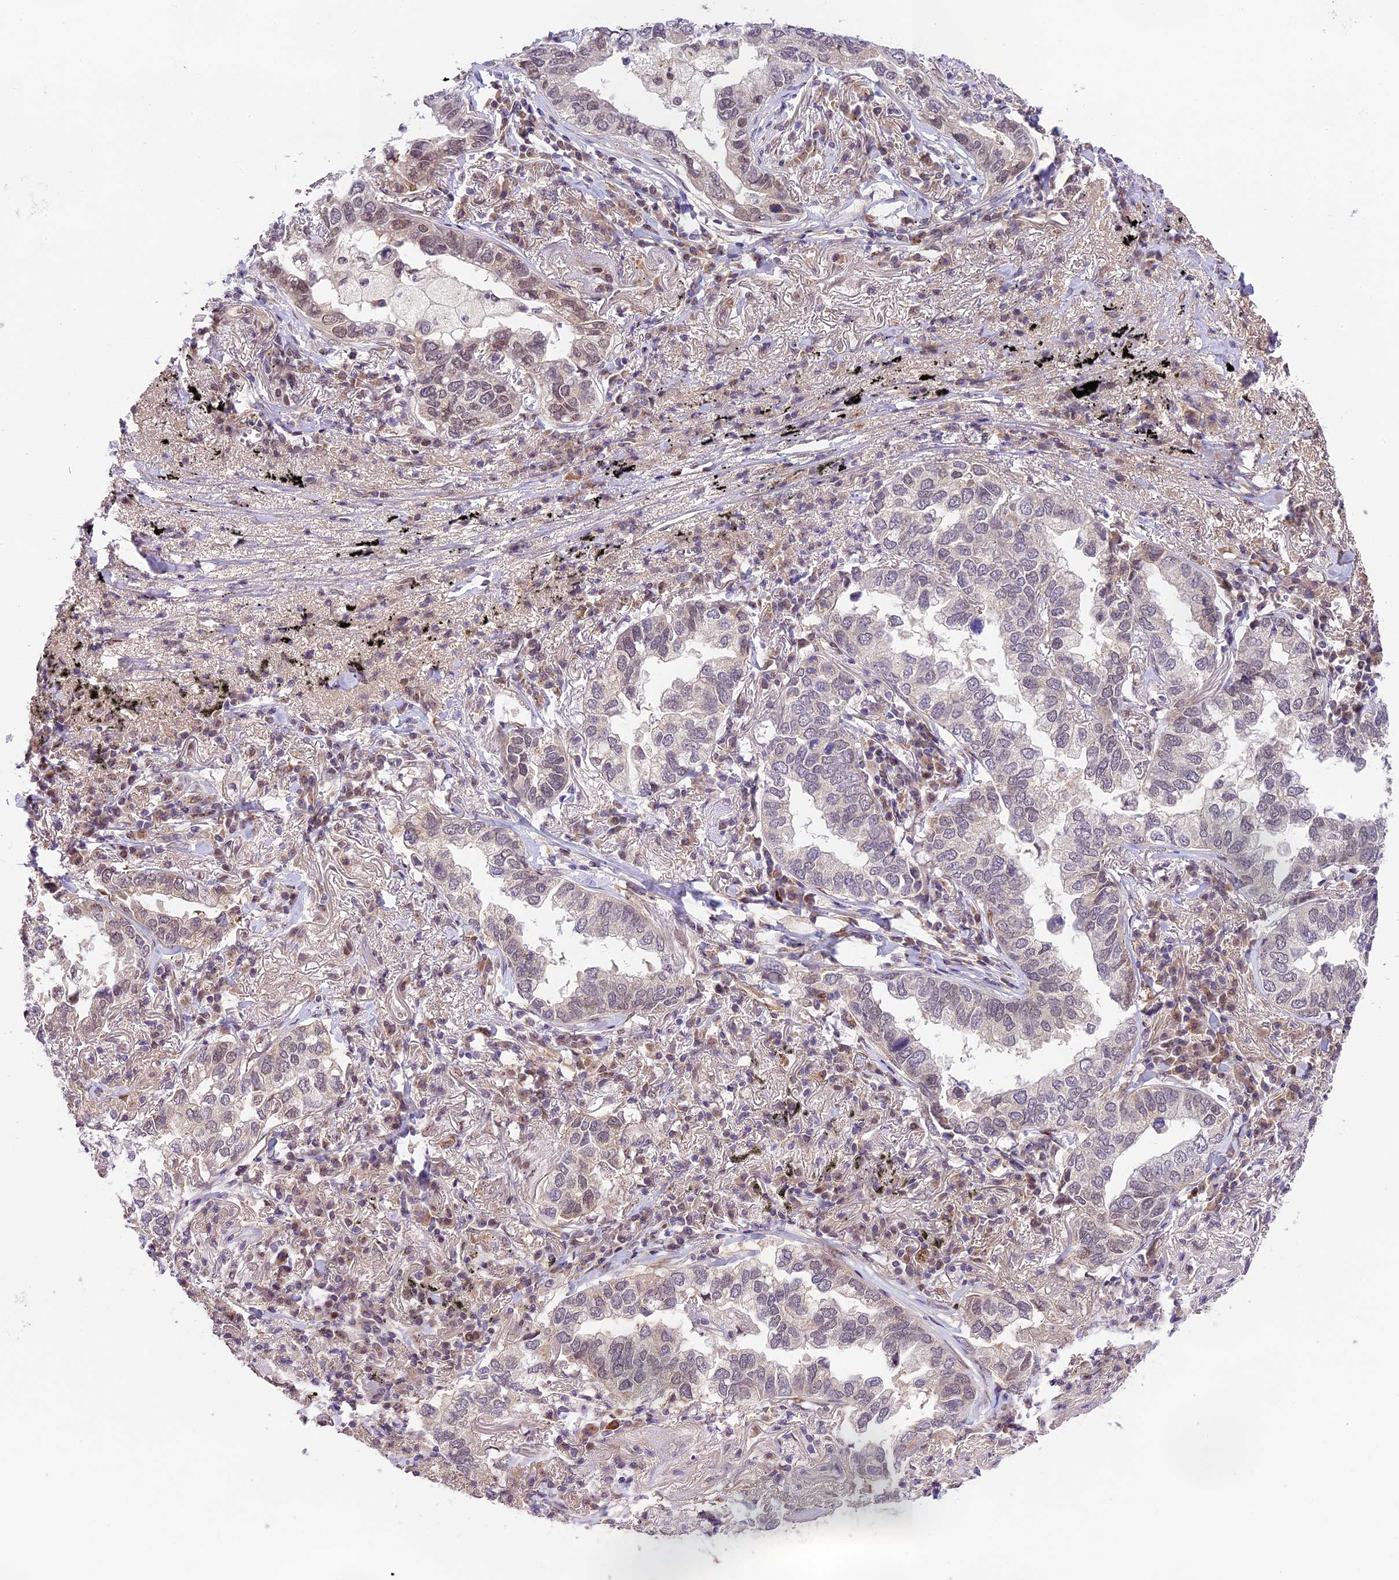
{"staining": {"intensity": "moderate", "quantity": "<25%", "location": "nuclear"}, "tissue": "lung cancer", "cell_type": "Tumor cells", "image_type": "cancer", "snomed": [{"axis": "morphology", "description": "Adenocarcinoma, NOS"}, {"axis": "topography", "description": "Lung"}], "caption": "Human lung cancer (adenocarcinoma) stained with a protein marker exhibits moderate staining in tumor cells.", "gene": "NEK8", "patient": {"sex": "male", "age": 65}}